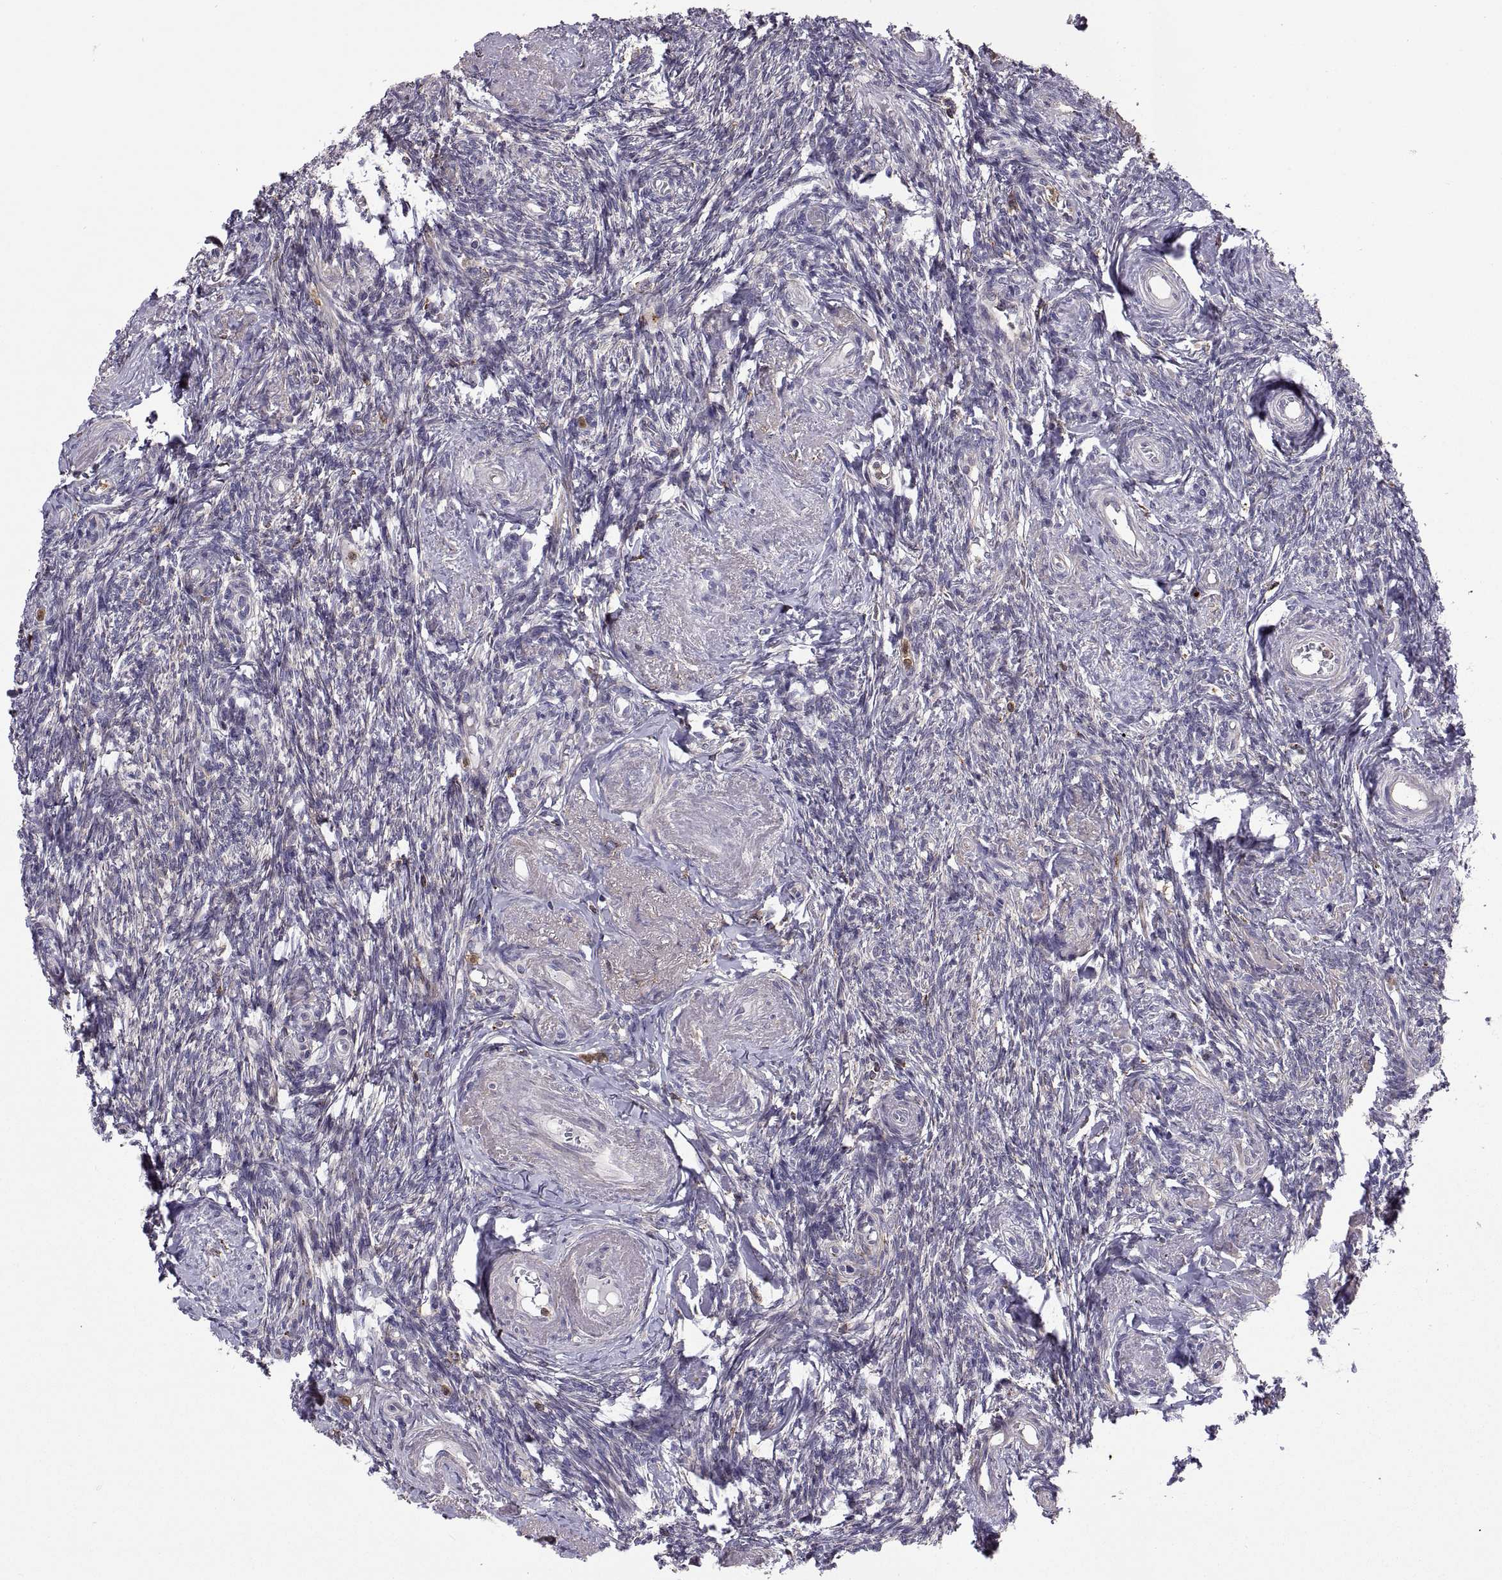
{"staining": {"intensity": "negative", "quantity": "none", "location": "none"}, "tissue": "ovary", "cell_type": "Follicle cells", "image_type": "normal", "snomed": [{"axis": "morphology", "description": "Normal tissue, NOS"}, {"axis": "topography", "description": "Ovary"}], "caption": "This histopathology image is of benign ovary stained with immunohistochemistry to label a protein in brown with the nuclei are counter-stained blue. There is no positivity in follicle cells.", "gene": "ACAP1", "patient": {"sex": "female", "age": 72}}